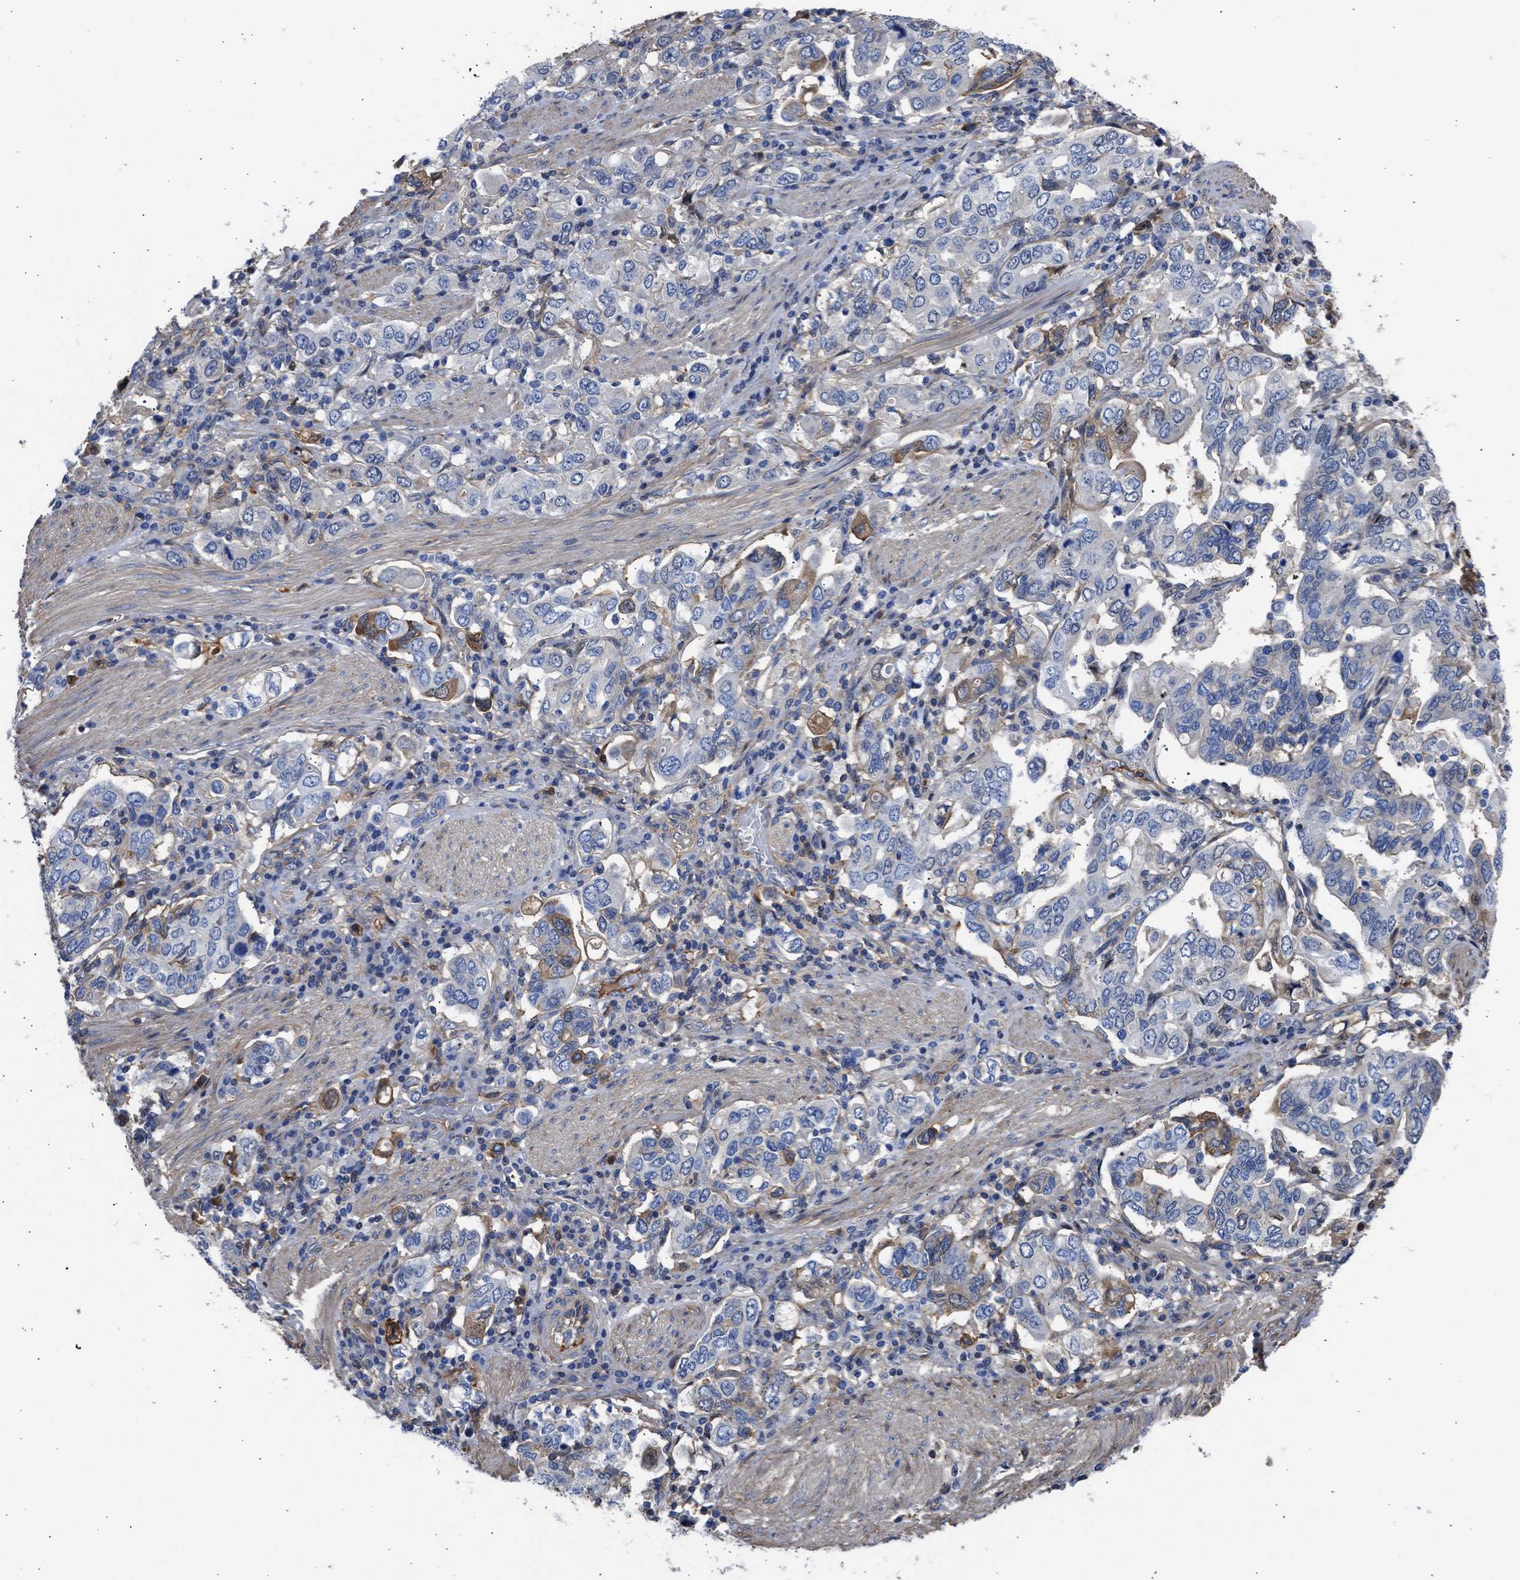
{"staining": {"intensity": "negative", "quantity": "none", "location": "none"}, "tissue": "stomach cancer", "cell_type": "Tumor cells", "image_type": "cancer", "snomed": [{"axis": "morphology", "description": "Adenocarcinoma, NOS"}, {"axis": "topography", "description": "Stomach, upper"}], "caption": "Immunohistochemistry micrograph of adenocarcinoma (stomach) stained for a protein (brown), which exhibits no expression in tumor cells.", "gene": "MAS1L", "patient": {"sex": "male", "age": 62}}